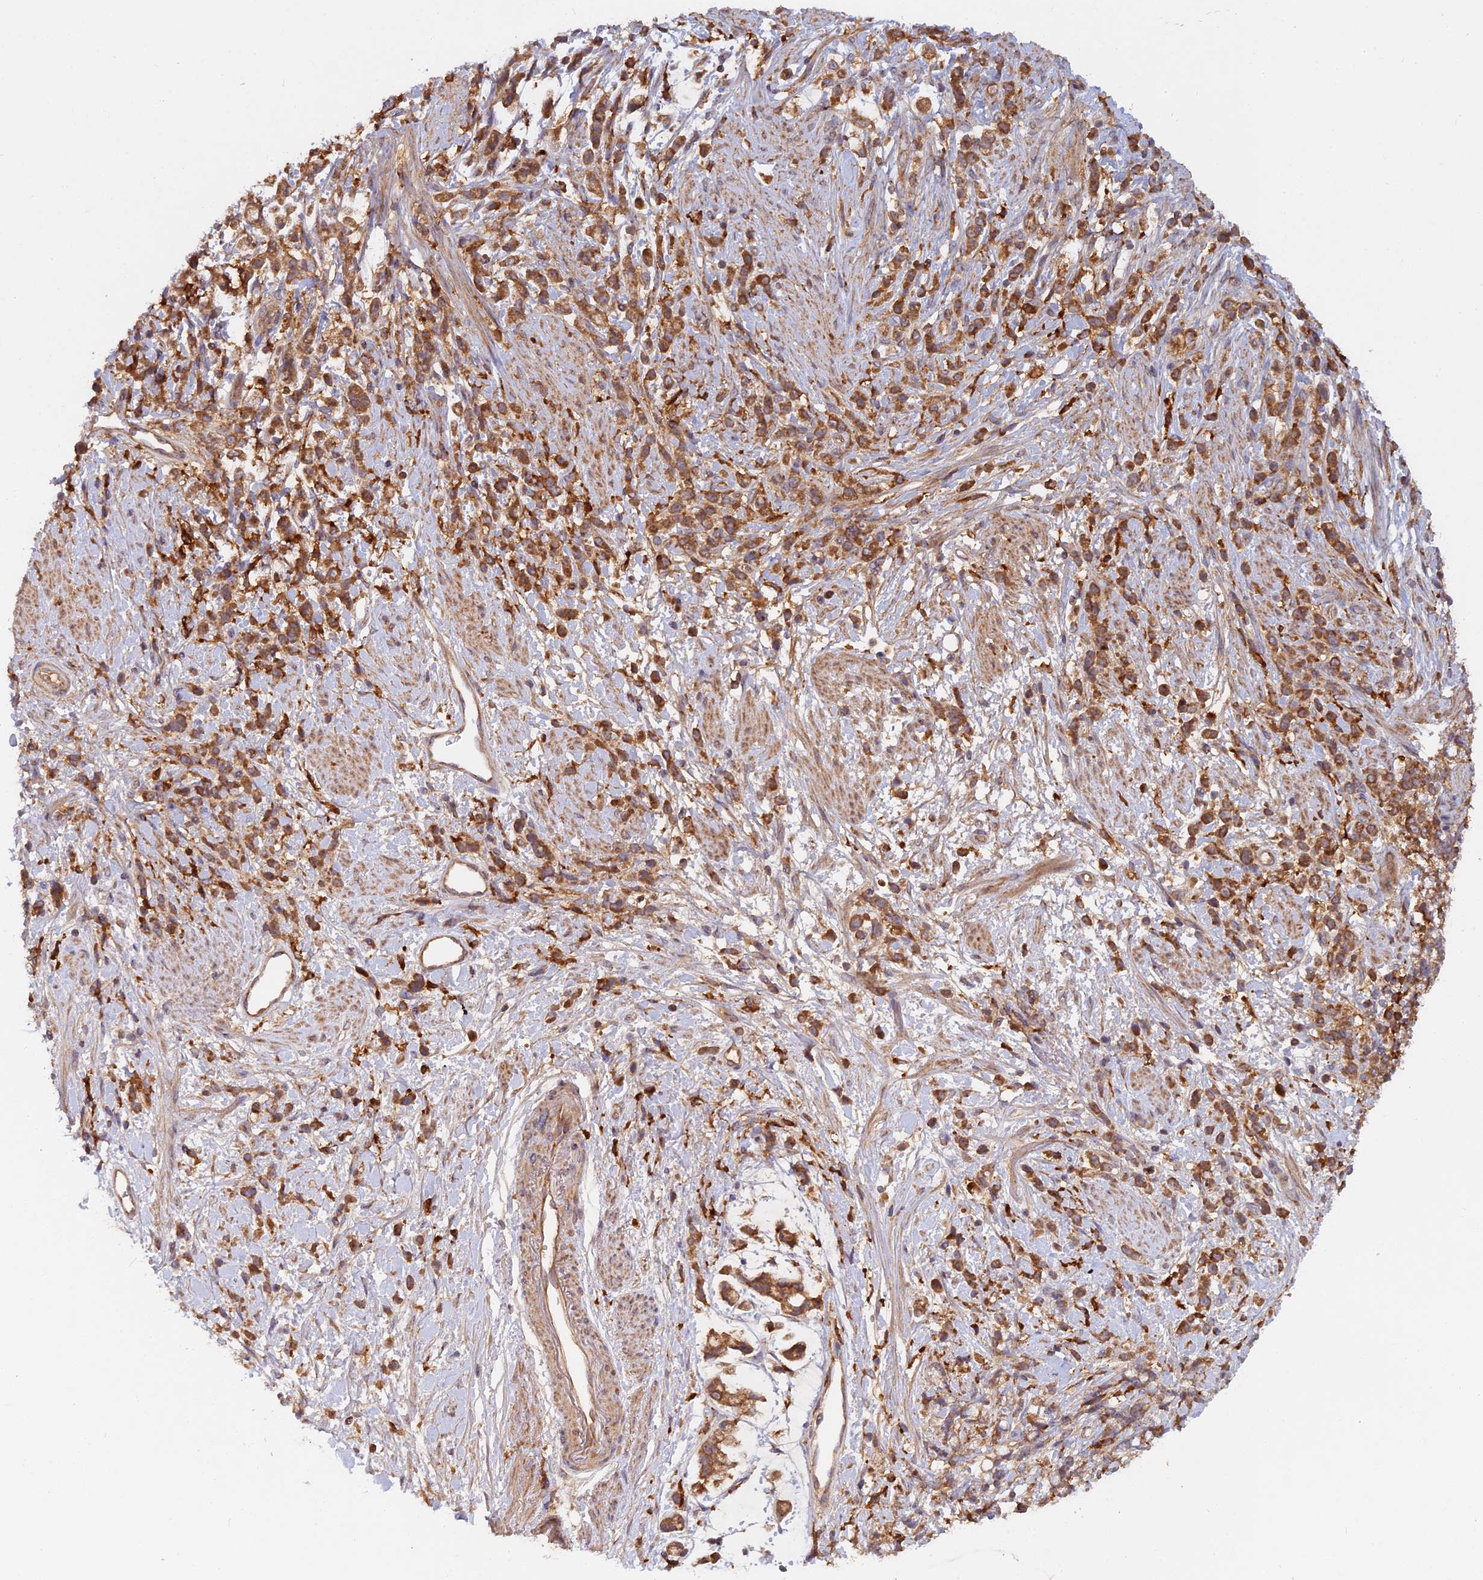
{"staining": {"intensity": "strong", "quantity": ">75%", "location": "cytoplasmic/membranous"}, "tissue": "stomach cancer", "cell_type": "Tumor cells", "image_type": "cancer", "snomed": [{"axis": "morphology", "description": "Adenocarcinoma, NOS"}, {"axis": "topography", "description": "Stomach"}], "caption": "Tumor cells demonstrate strong cytoplasmic/membranous staining in about >75% of cells in stomach cancer. Nuclei are stained in blue.", "gene": "CCDC167", "patient": {"sex": "female", "age": 60}}